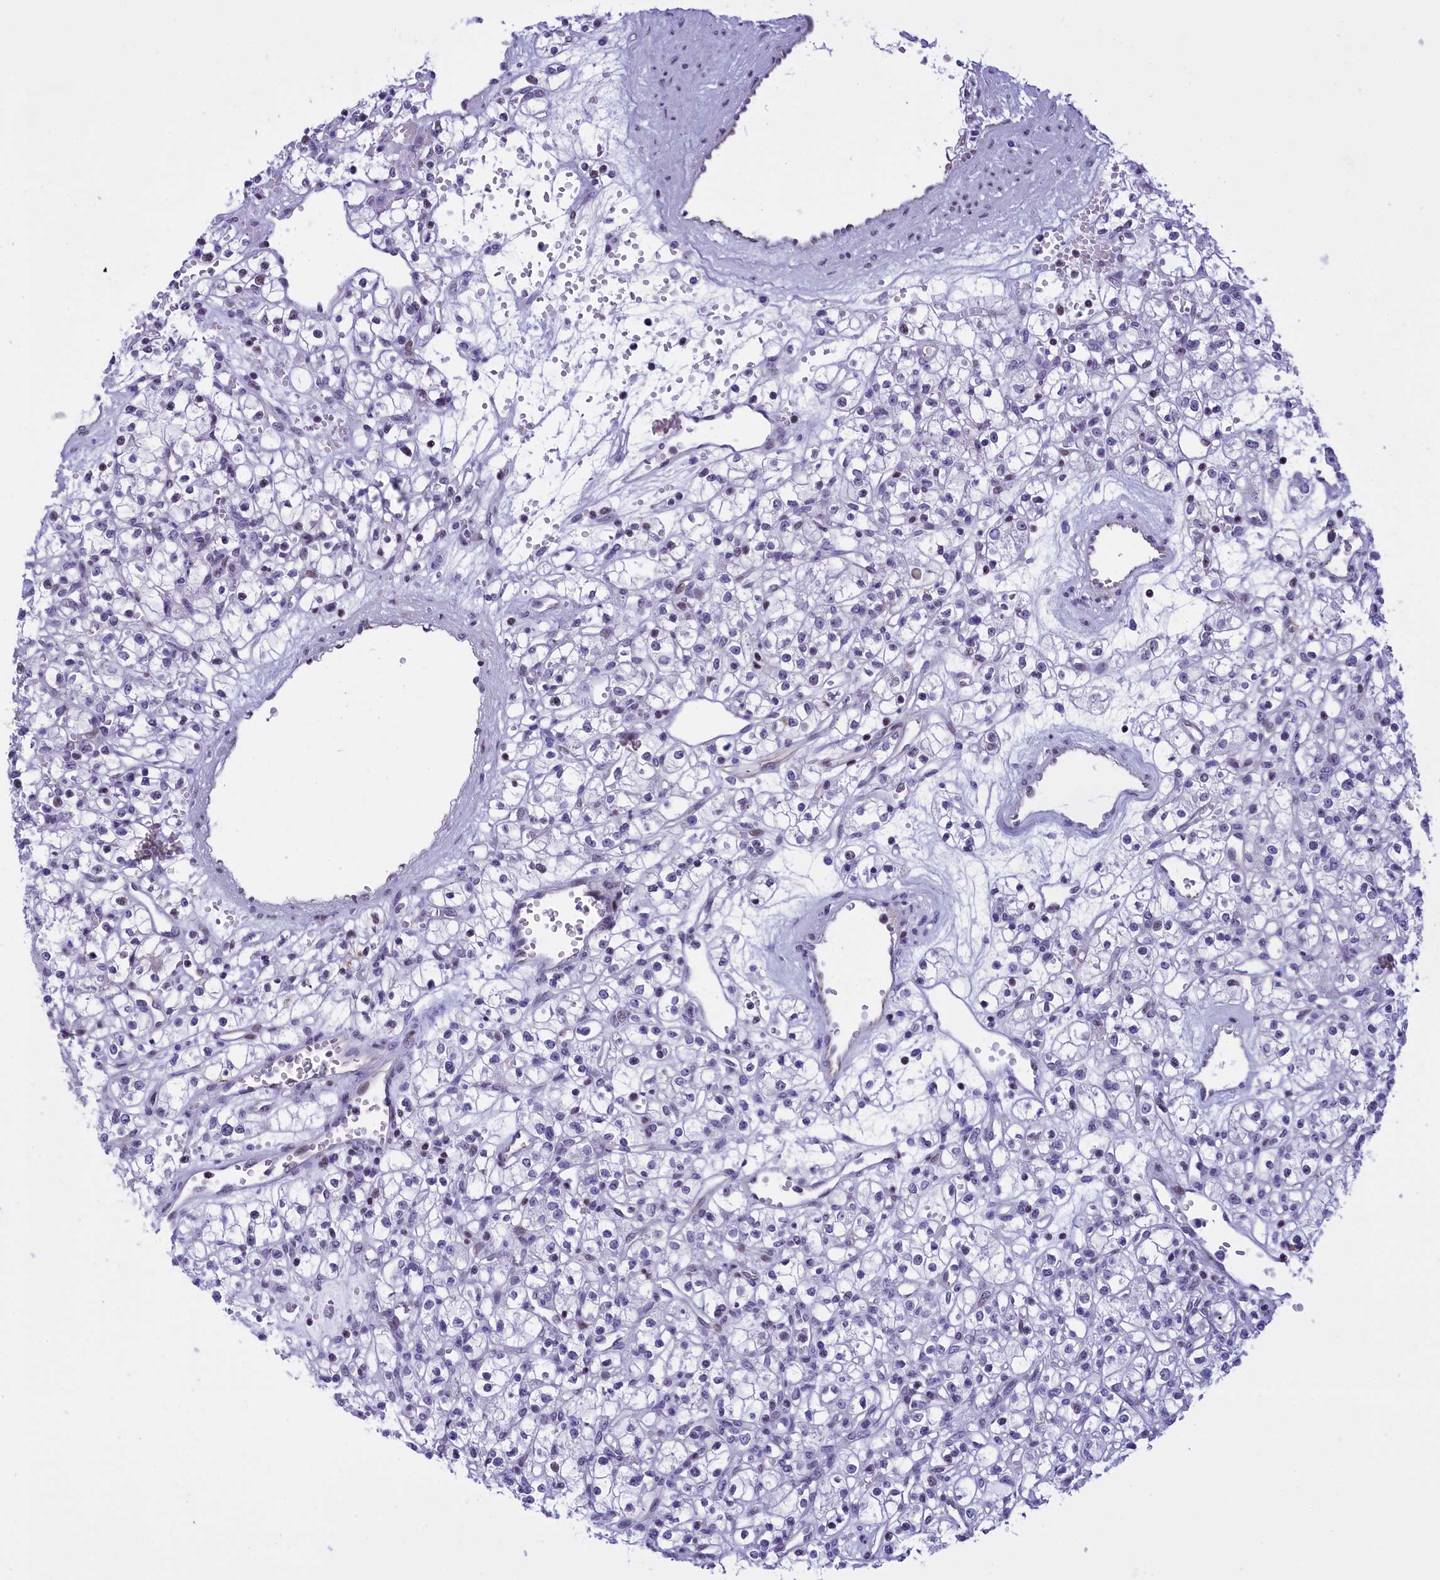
{"staining": {"intensity": "negative", "quantity": "none", "location": "none"}, "tissue": "renal cancer", "cell_type": "Tumor cells", "image_type": "cancer", "snomed": [{"axis": "morphology", "description": "Adenocarcinoma, NOS"}, {"axis": "topography", "description": "Kidney"}], "caption": "Immunohistochemistry (IHC) of human renal cancer reveals no positivity in tumor cells. Nuclei are stained in blue.", "gene": "SPIRE2", "patient": {"sex": "female", "age": 59}}